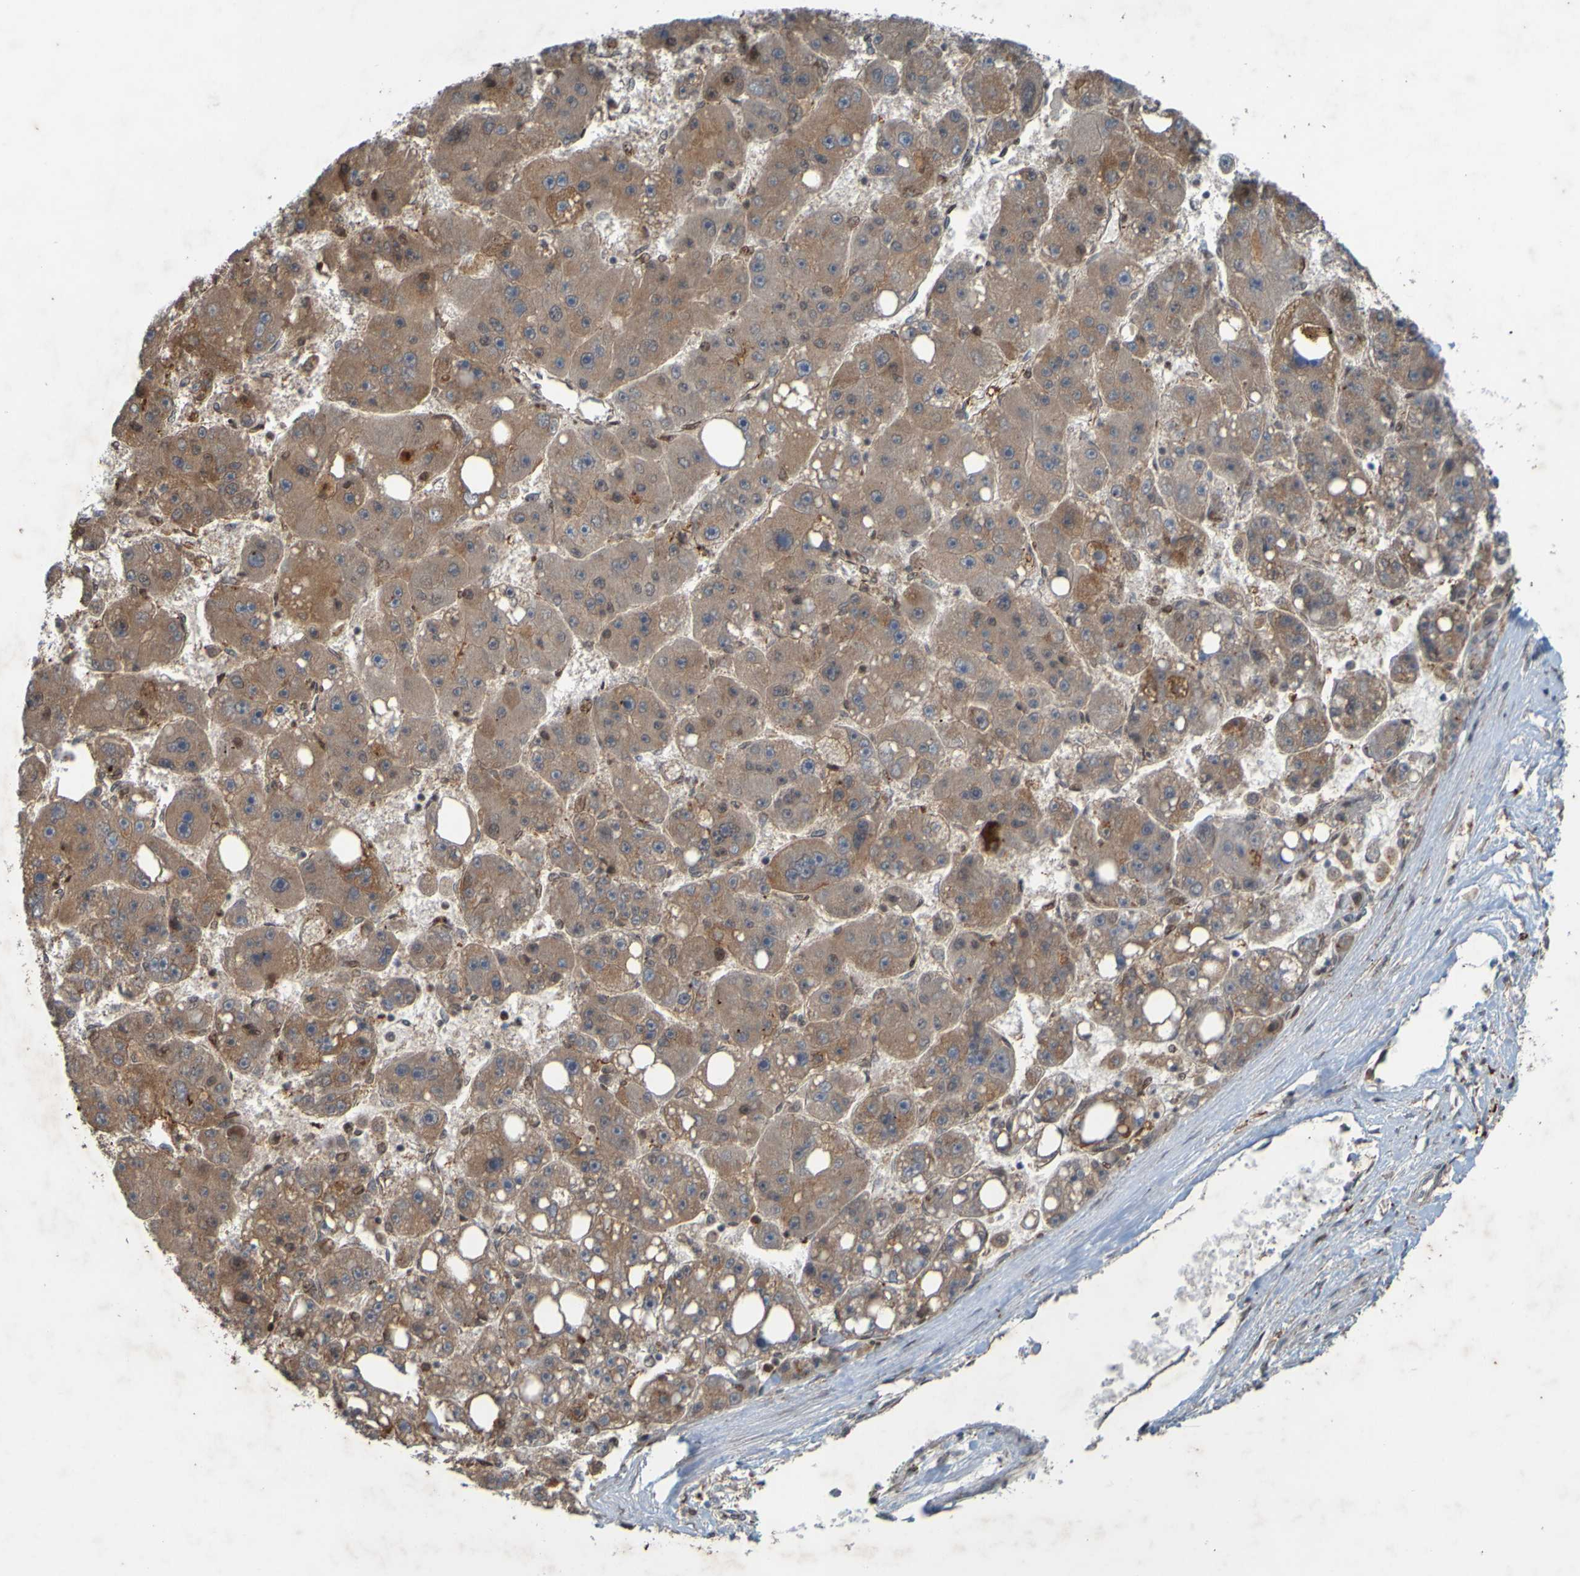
{"staining": {"intensity": "moderate", "quantity": ">75%", "location": "cytoplasmic/membranous"}, "tissue": "liver cancer", "cell_type": "Tumor cells", "image_type": "cancer", "snomed": [{"axis": "morphology", "description": "Carcinoma, Hepatocellular, NOS"}, {"axis": "topography", "description": "Liver"}], "caption": "A brown stain shows moderate cytoplasmic/membranous positivity of a protein in liver cancer (hepatocellular carcinoma) tumor cells.", "gene": "GUCY1A1", "patient": {"sex": "female", "age": 61}}